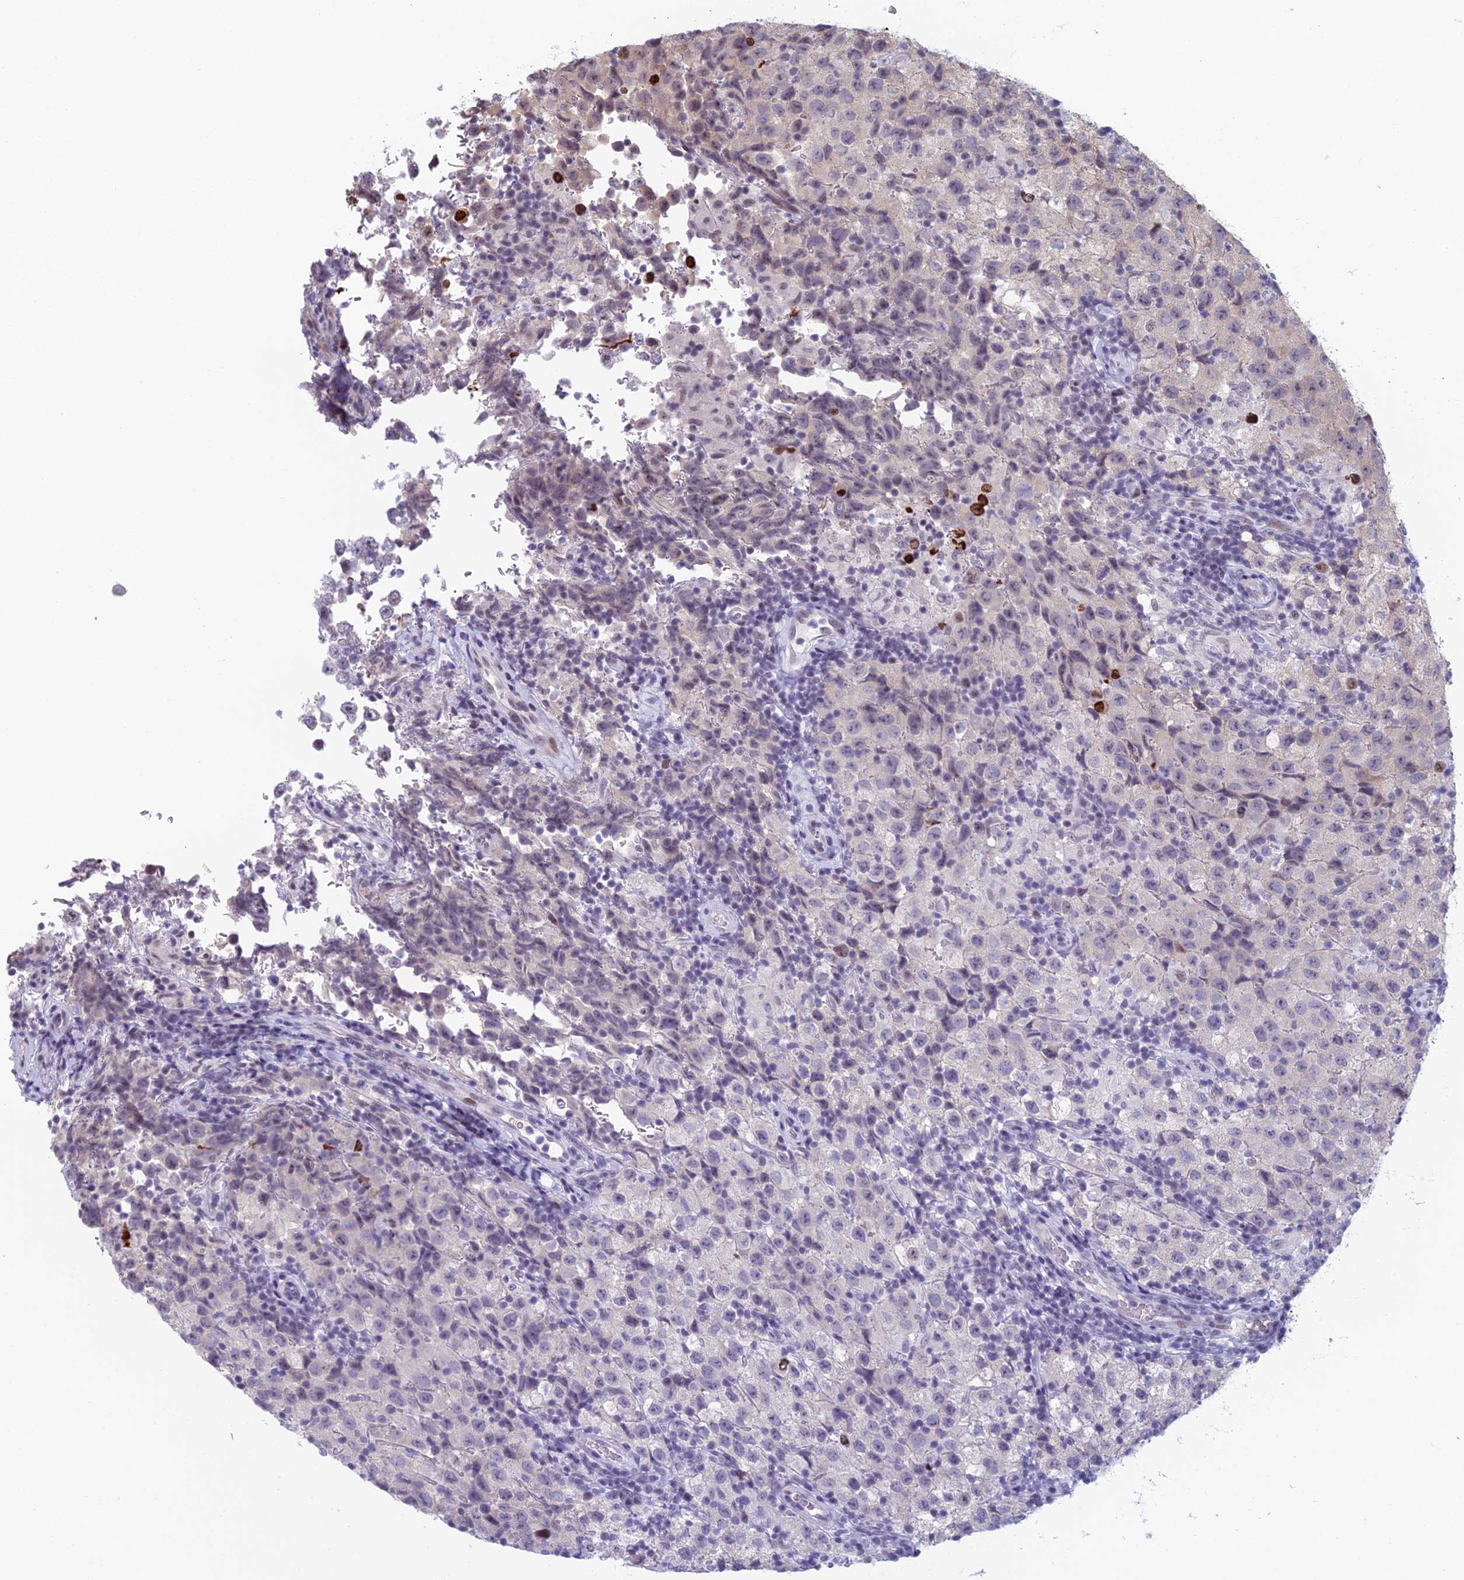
{"staining": {"intensity": "negative", "quantity": "none", "location": "none"}, "tissue": "testis cancer", "cell_type": "Tumor cells", "image_type": "cancer", "snomed": [{"axis": "morphology", "description": "Seminoma, NOS"}, {"axis": "morphology", "description": "Carcinoma, Embryonal, NOS"}, {"axis": "topography", "description": "Testis"}], "caption": "This is an IHC micrograph of testis cancer (seminoma). There is no expression in tumor cells.", "gene": "RGS17", "patient": {"sex": "male", "age": 41}}